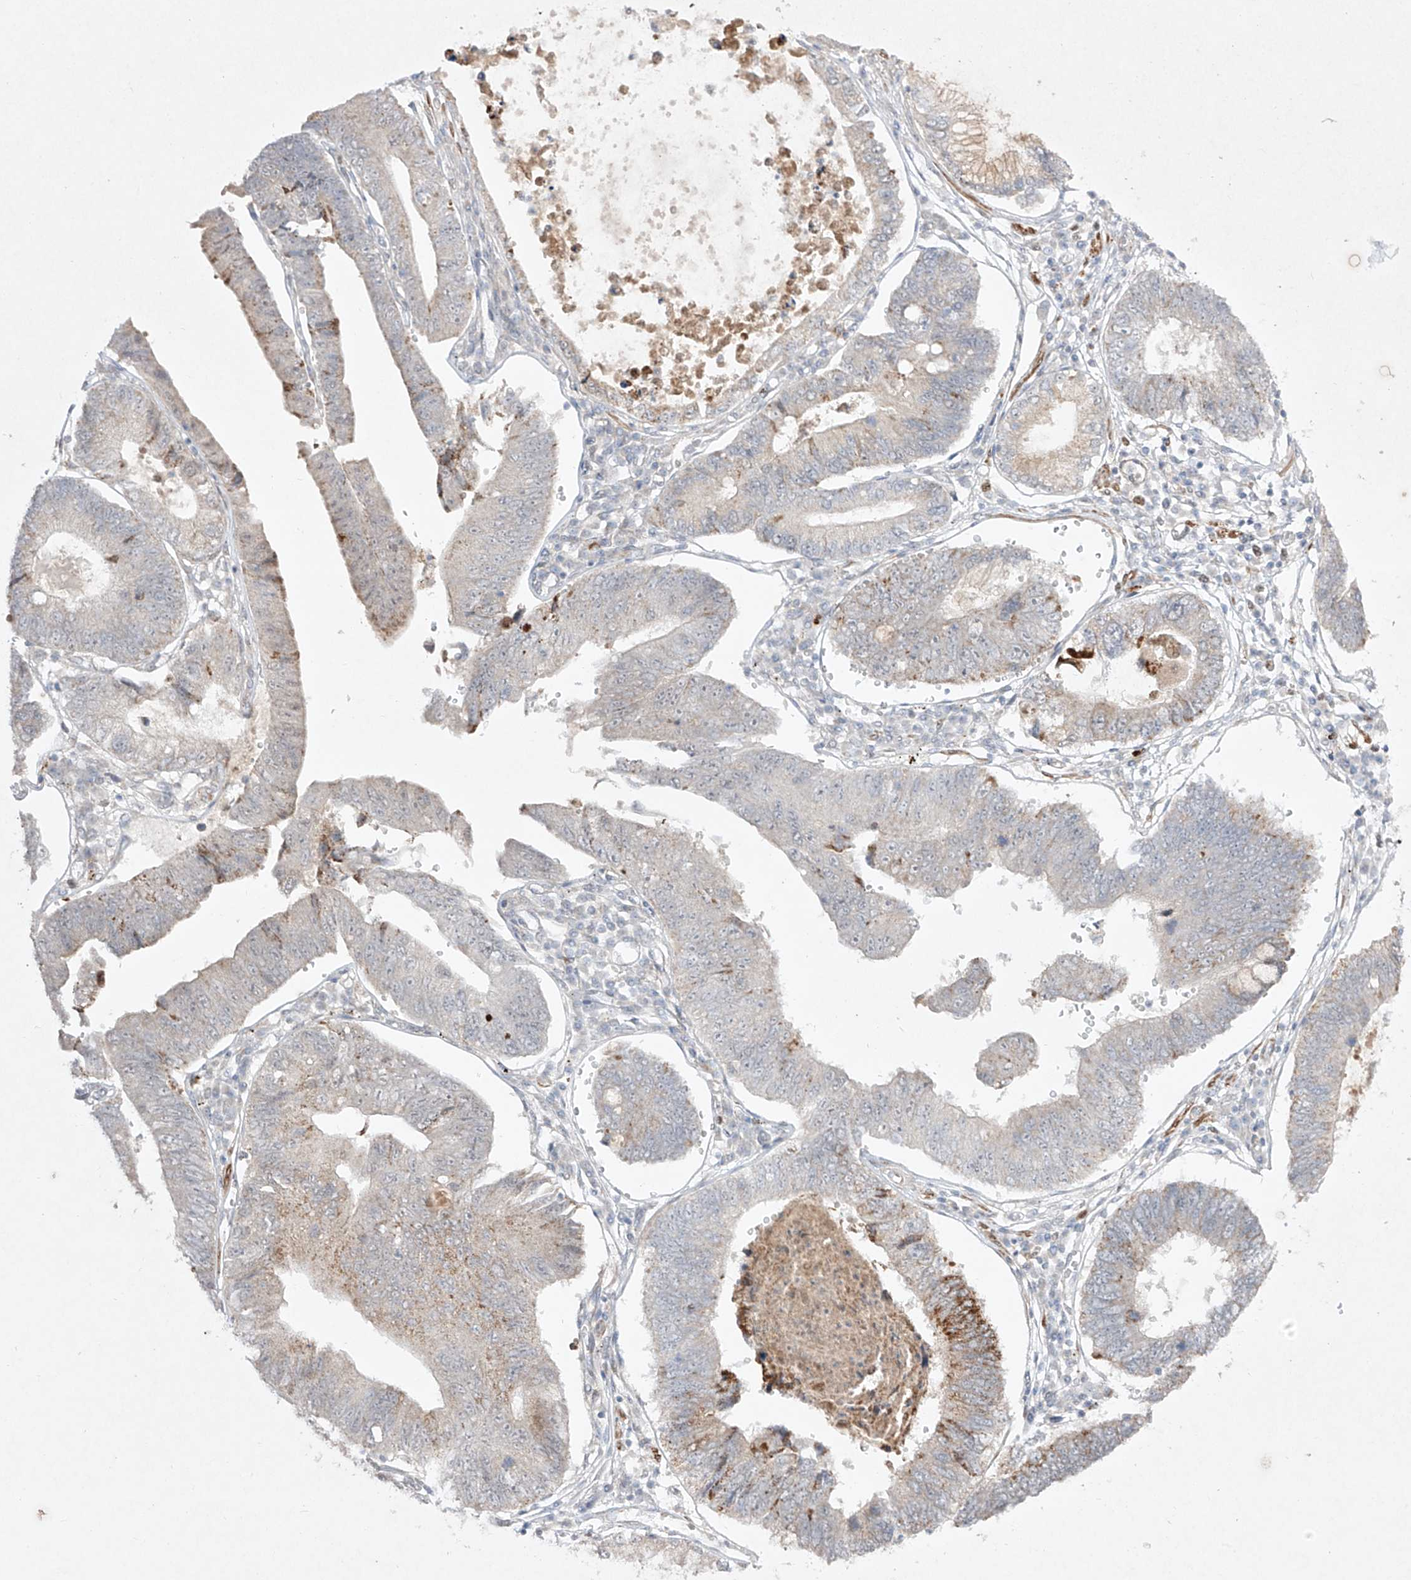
{"staining": {"intensity": "moderate", "quantity": "<25%", "location": "cytoplasmic/membranous"}, "tissue": "stomach cancer", "cell_type": "Tumor cells", "image_type": "cancer", "snomed": [{"axis": "morphology", "description": "Adenocarcinoma, NOS"}, {"axis": "topography", "description": "Stomach"}], "caption": "Protein staining by immunohistochemistry (IHC) reveals moderate cytoplasmic/membranous expression in about <25% of tumor cells in adenocarcinoma (stomach).", "gene": "KDM1B", "patient": {"sex": "male", "age": 59}}